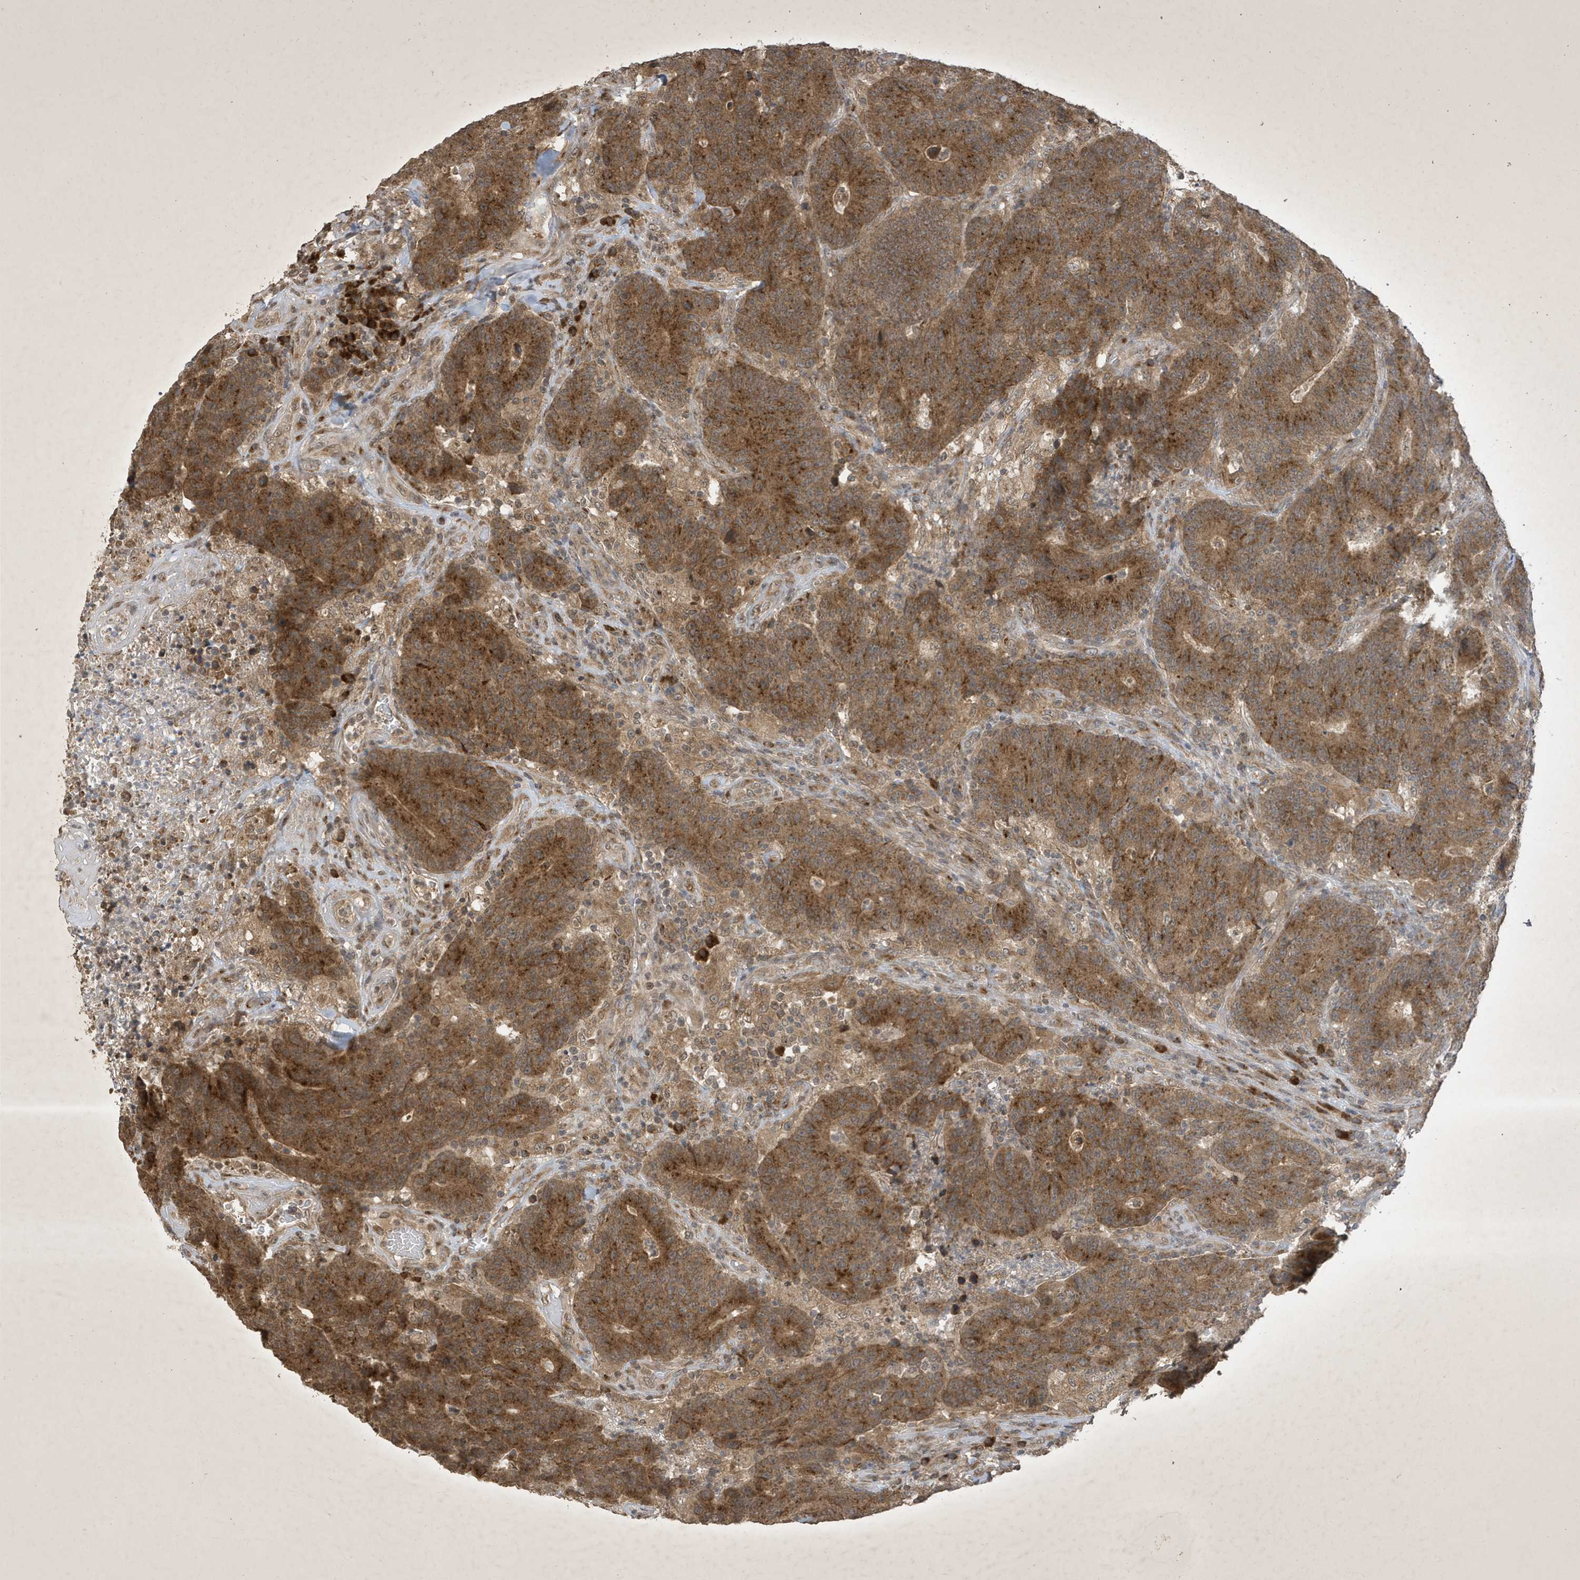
{"staining": {"intensity": "moderate", "quantity": ">75%", "location": "cytoplasmic/membranous"}, "tissue": "colorectal cancer", "cell_type": "Tumor cells", "image_type": "cancer", "snomed": [{"axis": "morphology", "description": "Normal tissue, NOS"}, {"axis": "morphology", "description": "Adenocarcinoma, NOS"}, {"axis": "topography", "description": "Colon"}], "caption": "Moderate cytoplasmic/membranous staining for a protein is appreciated in about >75% of tumor cells of adenocarcinoma (colorectal) using immunohistochemistry (IHC).", "gene": "STX10", "patient": {"sex": "female", "age": 75}}